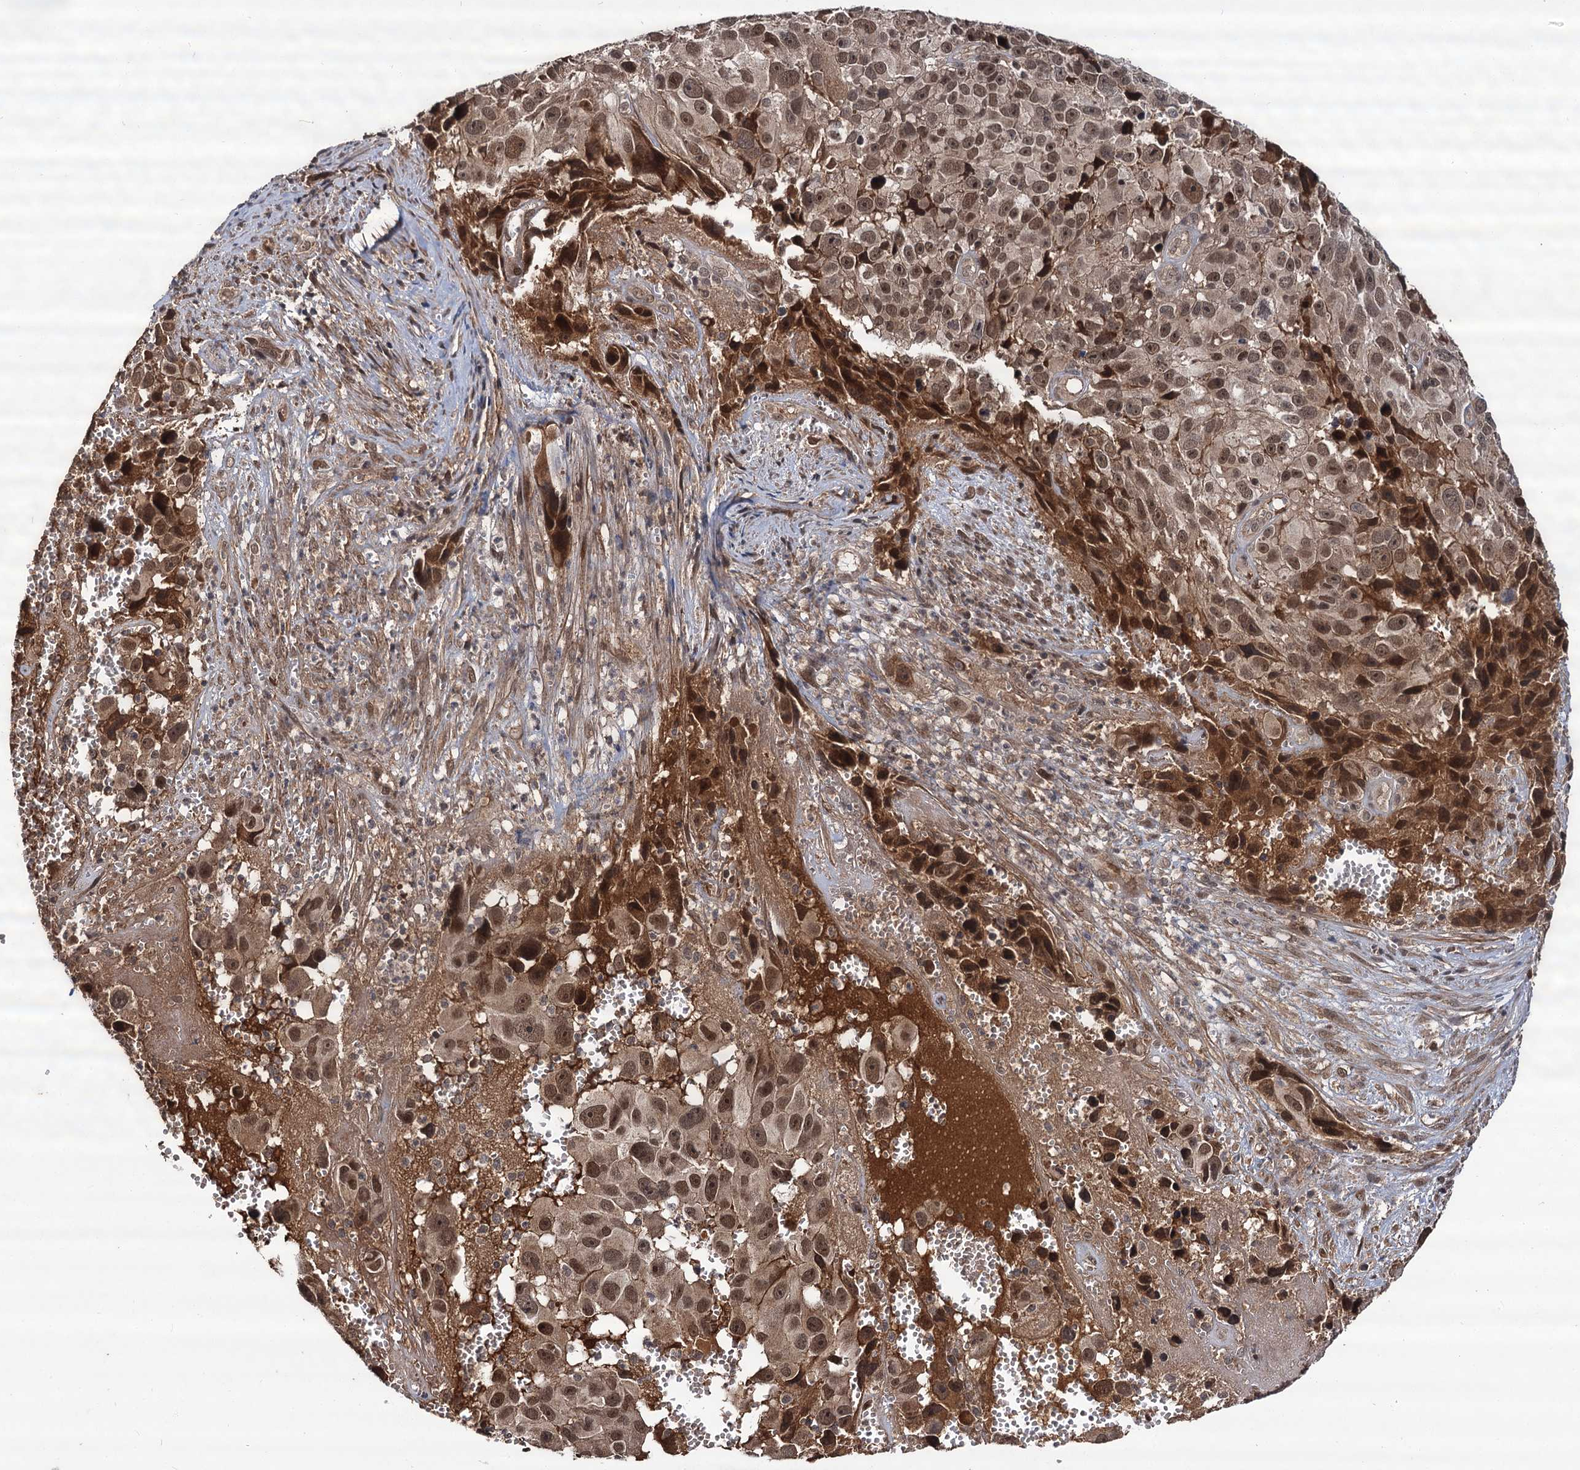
{"staining": {"intensity": "moderate", "quantity": ">75%", "location": "cytoplasmic/membranous,nuclear"}, "tissue": "melanoma", "cell_type": "Tumor cells", "image_type": "cancer", "snomed": [{"axis": "morphology", "description": "Malignant melanoma, NOS"}, {"axis": "topography", "description": "Skin"}], "caption": "This micrograph displays IHC staining of human melanoma, with medium moderate cytoplasmic/membranous and nuclear staining in approximately >75% of tumor cells.", "gene": "MBD6", "patient": {"sex": "male", "age": 84}}